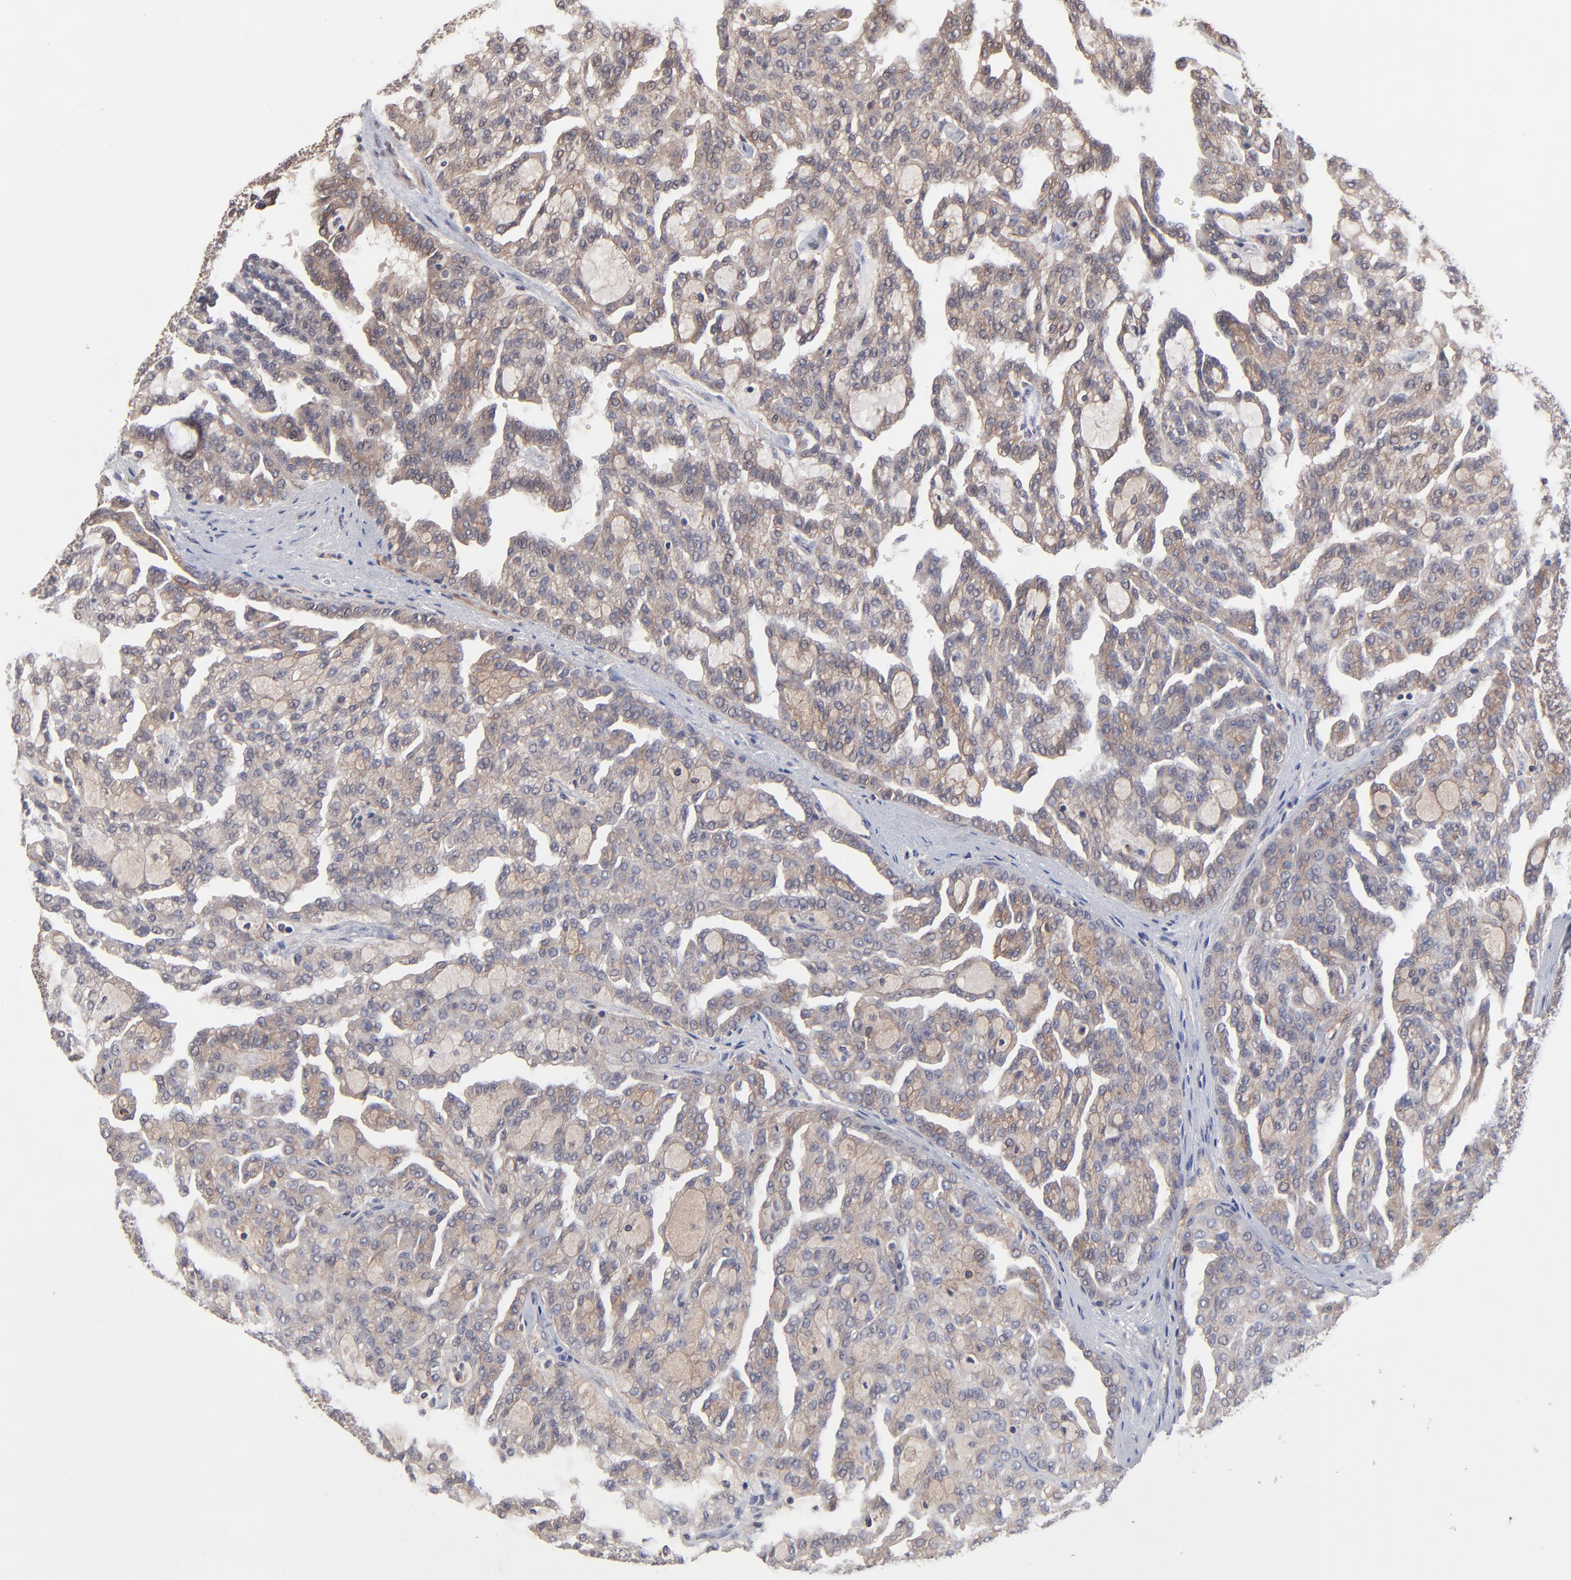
{"staining": {"intensity": "weak", "quantity": ">75%", "location": "cytoplasmic/membranous"}, "tissue": "renal cancer", "cell_type": "Tumor cells", "image_type": "cancer", "snomed": [{"axis": "morphology", "description": "Adenocarcinoma, NOS"}, {"axis": "topography", "description": "Kidney"}], "caption": "There is low levels of weak cytoplasmic/membranous positivity in tumor cells of renal adenocarcinoma, as demonstrated by immunohistochemical staining (brown color).", "gene": "CHL1", "patient": {"sex": "male", "age": 63}}